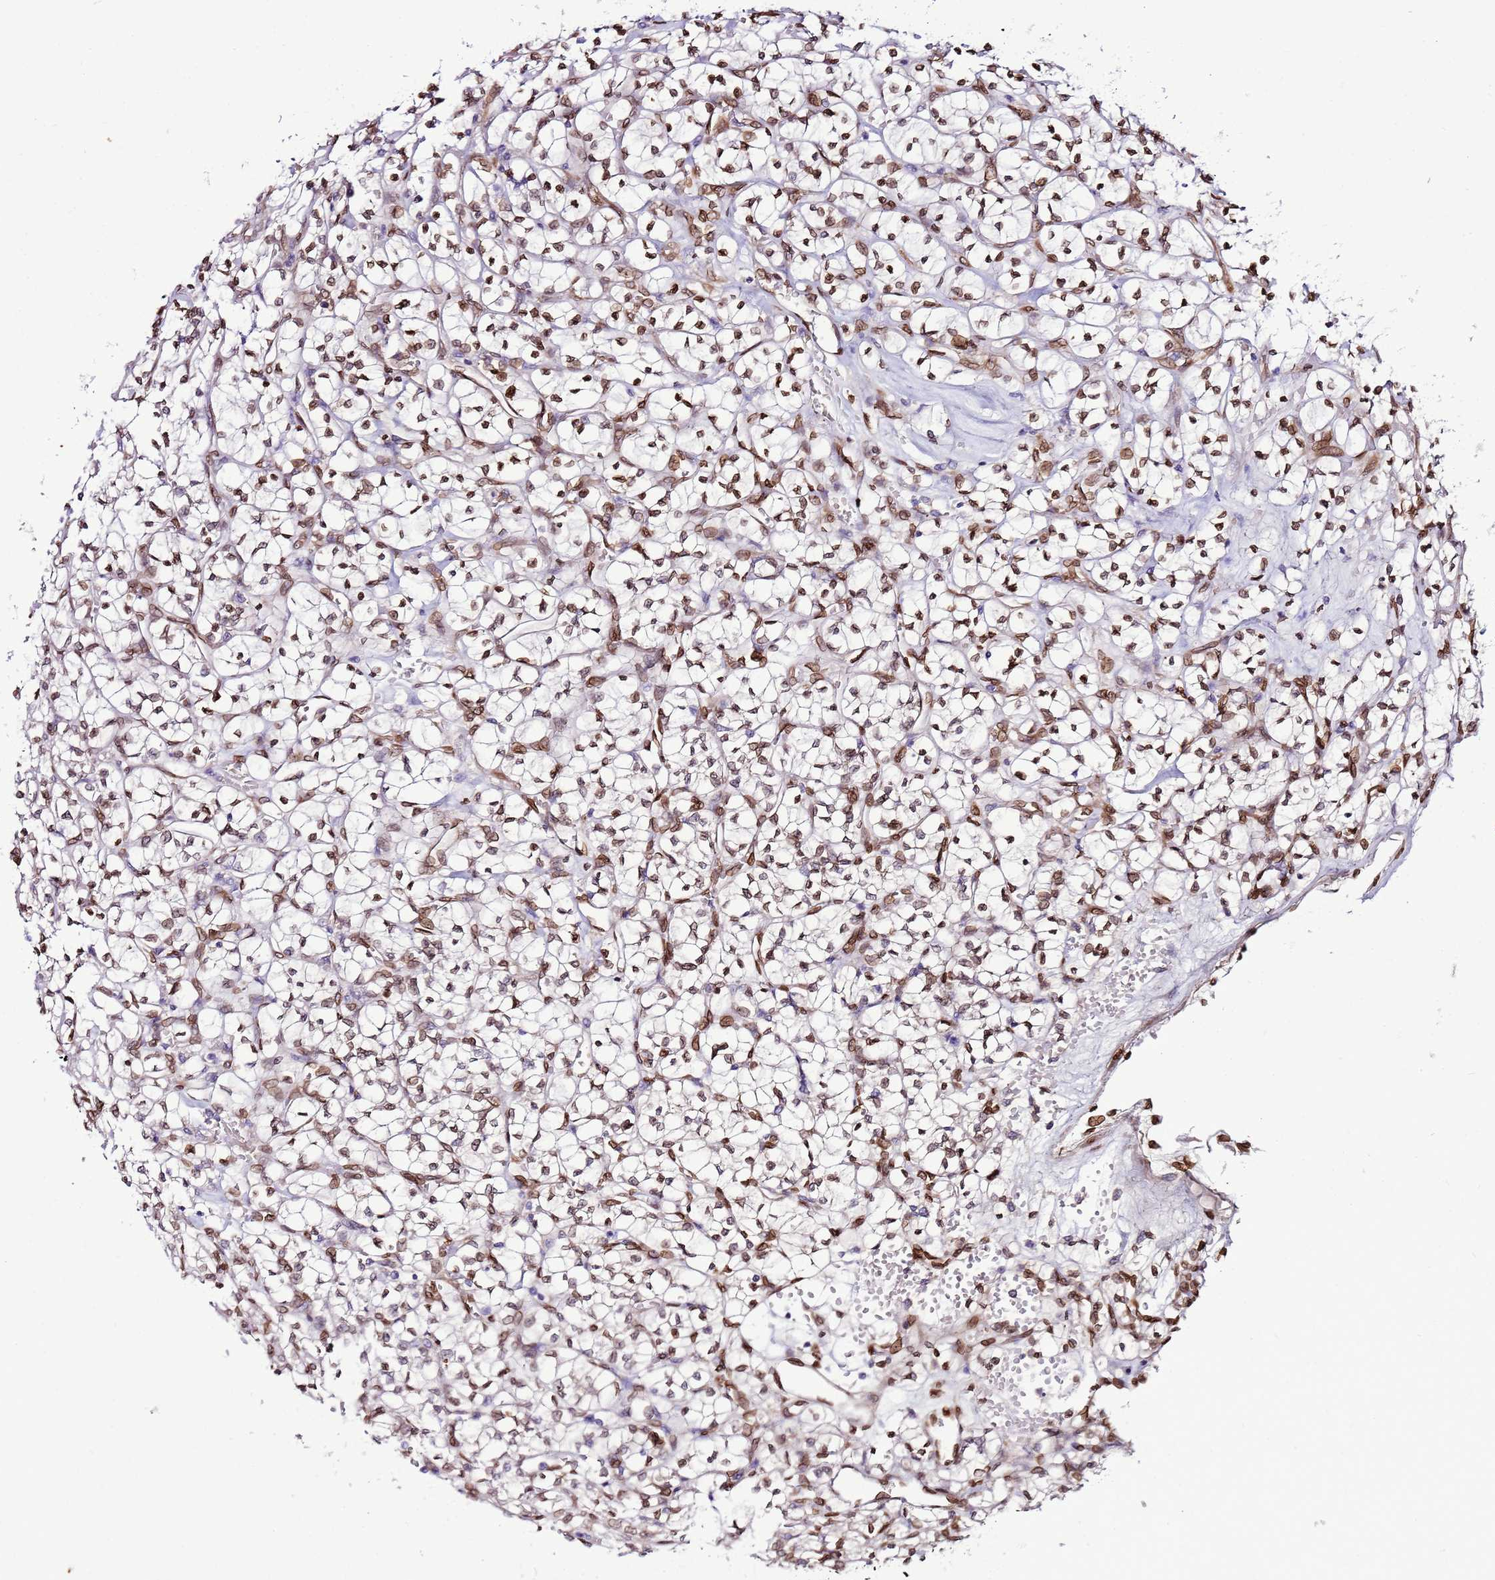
{"staining": {"intensity": "moderate", "quantity": ">75%", "location": "cytoplasmic/membranous,nuclear"}, "tissue": "renal cancer", "cell_type": "Tumor cells", "image_type": "cancer", "snomed": [{"axis": "morphology", "description": "Adenocarcinoma, NOS"}, {"axis": "topography", "description": "Kidney"}], "caption": "Immunohistochemical staining of renal cancer displays moderate cytoplasmic/membranous and nuclear protein staining in about >75% of tumor cells. Nuclei are stained in blue.", "gene": "TMEM47", "patient": {"sex": "female", "age": 64}}